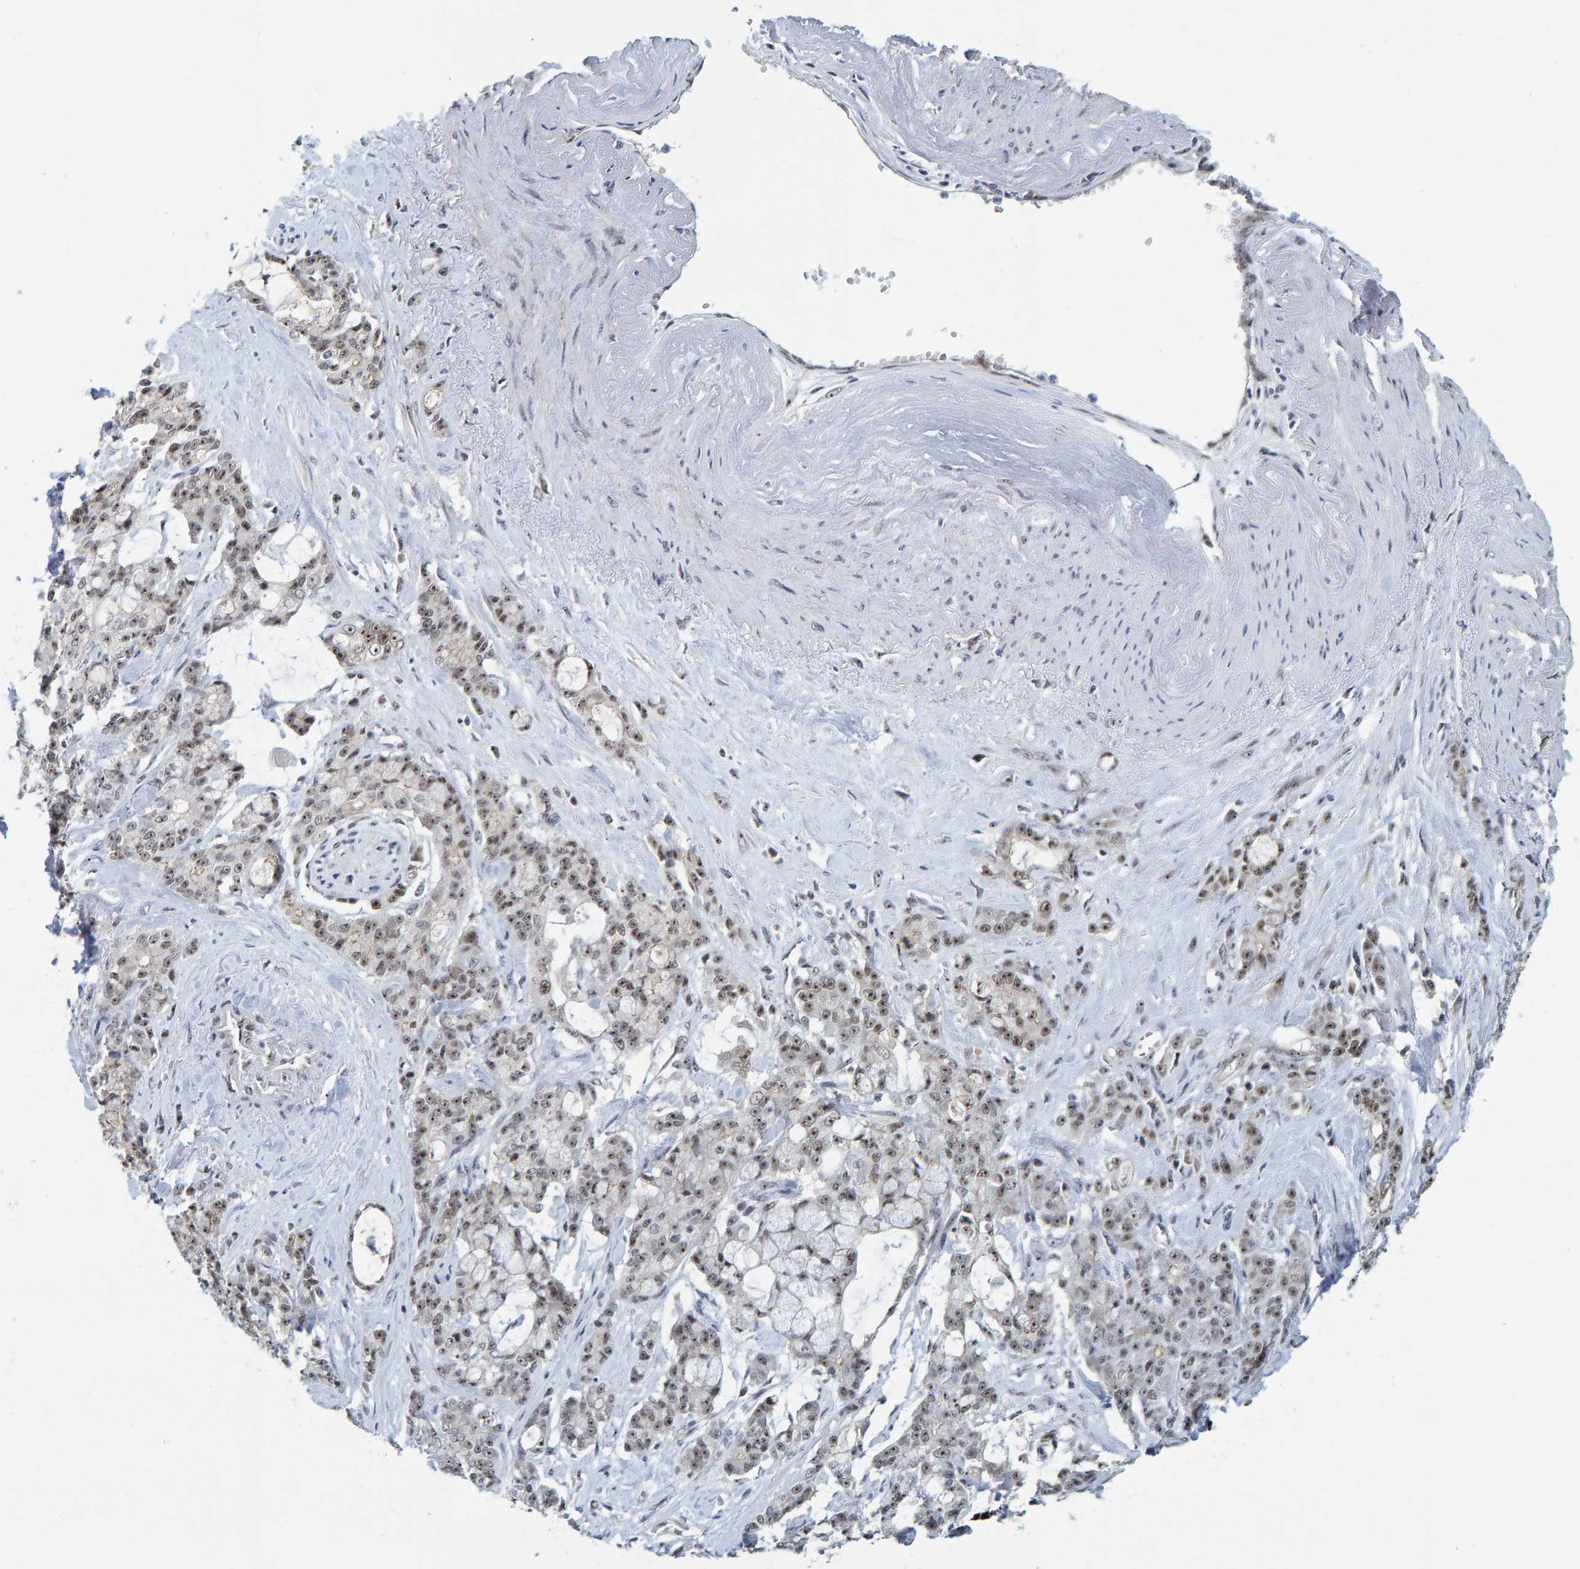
{"staining": {"intensity": "moderate", "quantity": ">75%", "location": "nuclear"}, "tissue": "pancreatic cancer", "cell_type": "Tumor cells", "image_type": "cancer", "snomed": [{"axis": "morphology", "description": "Adenocarcinoma, NOS"}, {"axis": "topography", "description": "Pancreas"}], "caption": "Pancreatic cancer (adenocarcinoma) tissue shows moderate nuclear positivity in approximately >75% of tumor cells", "gene": "POLR1E", "patient": {"sex": "female", "age": 73}}